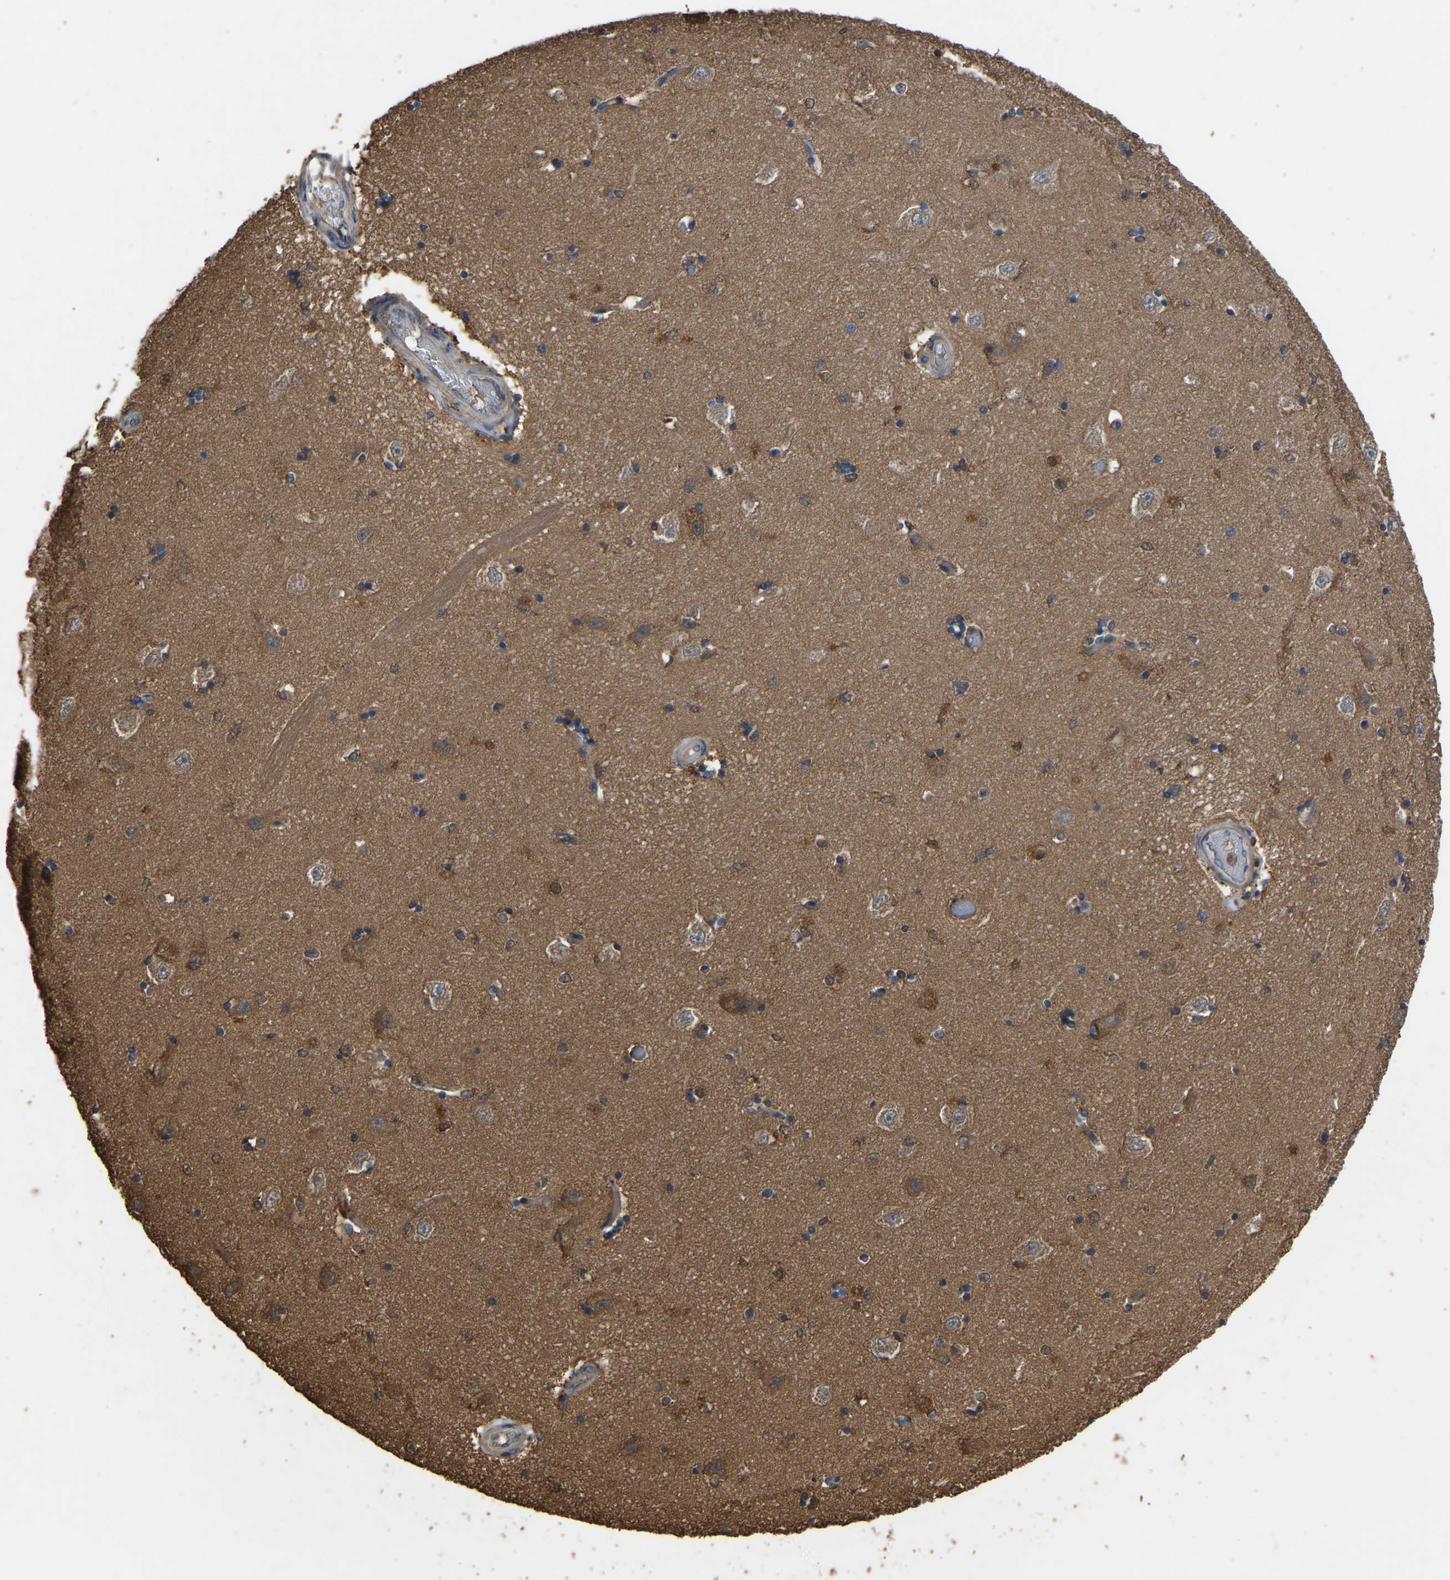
{"staining": {"intensity": "negative", "quantity": "none", "location": "none"}, "tissue": "hippocampus", "cell_type": "Glial cells", "image_type": "normal", "snomed": [{"axis": "morphology", "description": "Normal tissue, NOS"}, {"axis": "topography", "description": "Hippocampus"}], "caption": "Protein analysis of unremarkable hippocampus demonstrates no significant expression in glial cells. (DAB (3,3'-diaminobenzidine) IHC with hematoxylin counter stain).", "gene": "FHIT", "patient": {"sex": "male", "age": 45}}